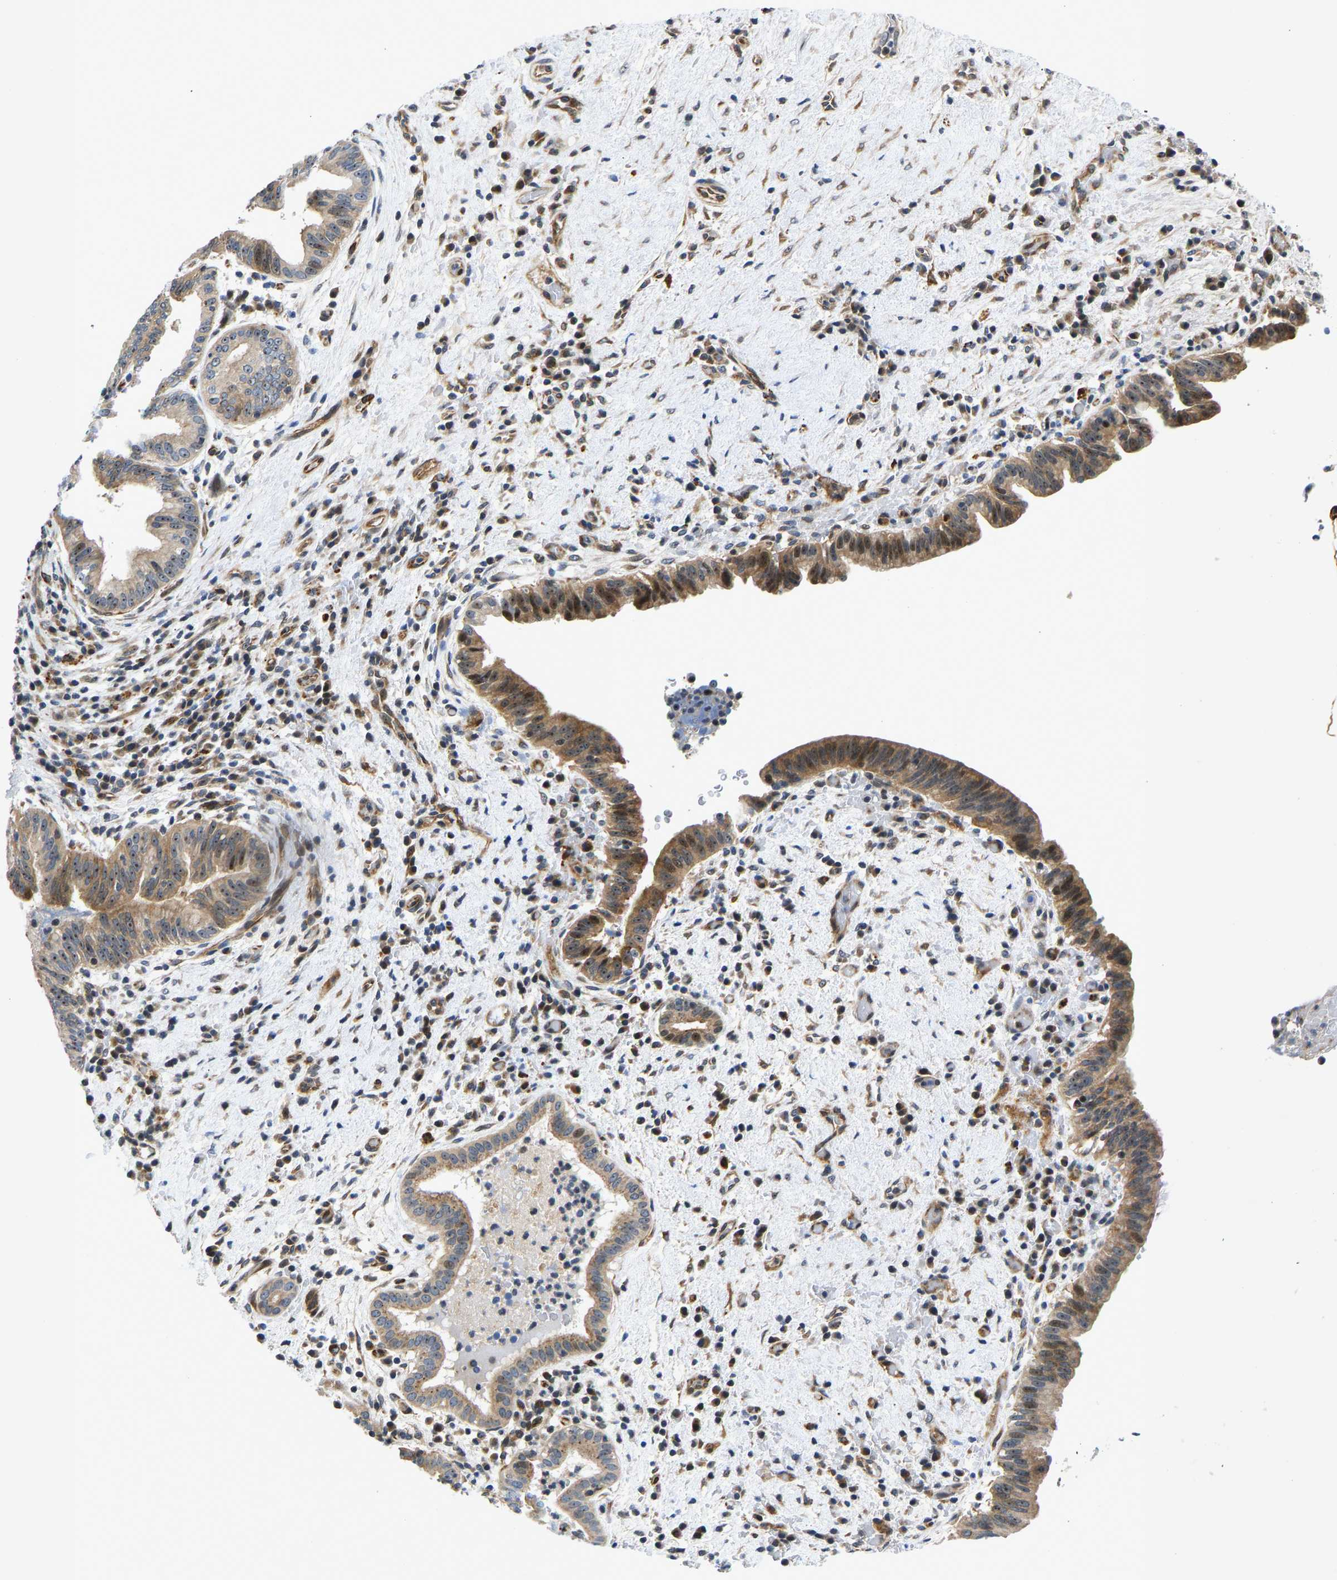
{"staining": {"intensity": "moderate", "quantity": ">75%", "location": "cytoplasmic/membranous,nuclear"}, "tissue": "liver cancer", "cell_type": "Tumor cells", "image_type": "cancer", "snomed": [{"axis": "morphology", "description": "Cholangiocarcinoma"}, {"axis": "topography", "description": "Liver"}], "caption": "Tumor cells reveal medium levels of moderate cytoplasmic/membranous and nuclear positivity in about >75% of cells in liver cholangiocarcinoma.", "gene": "RESF1", "patient": {"sex": "female", "age": 38}}